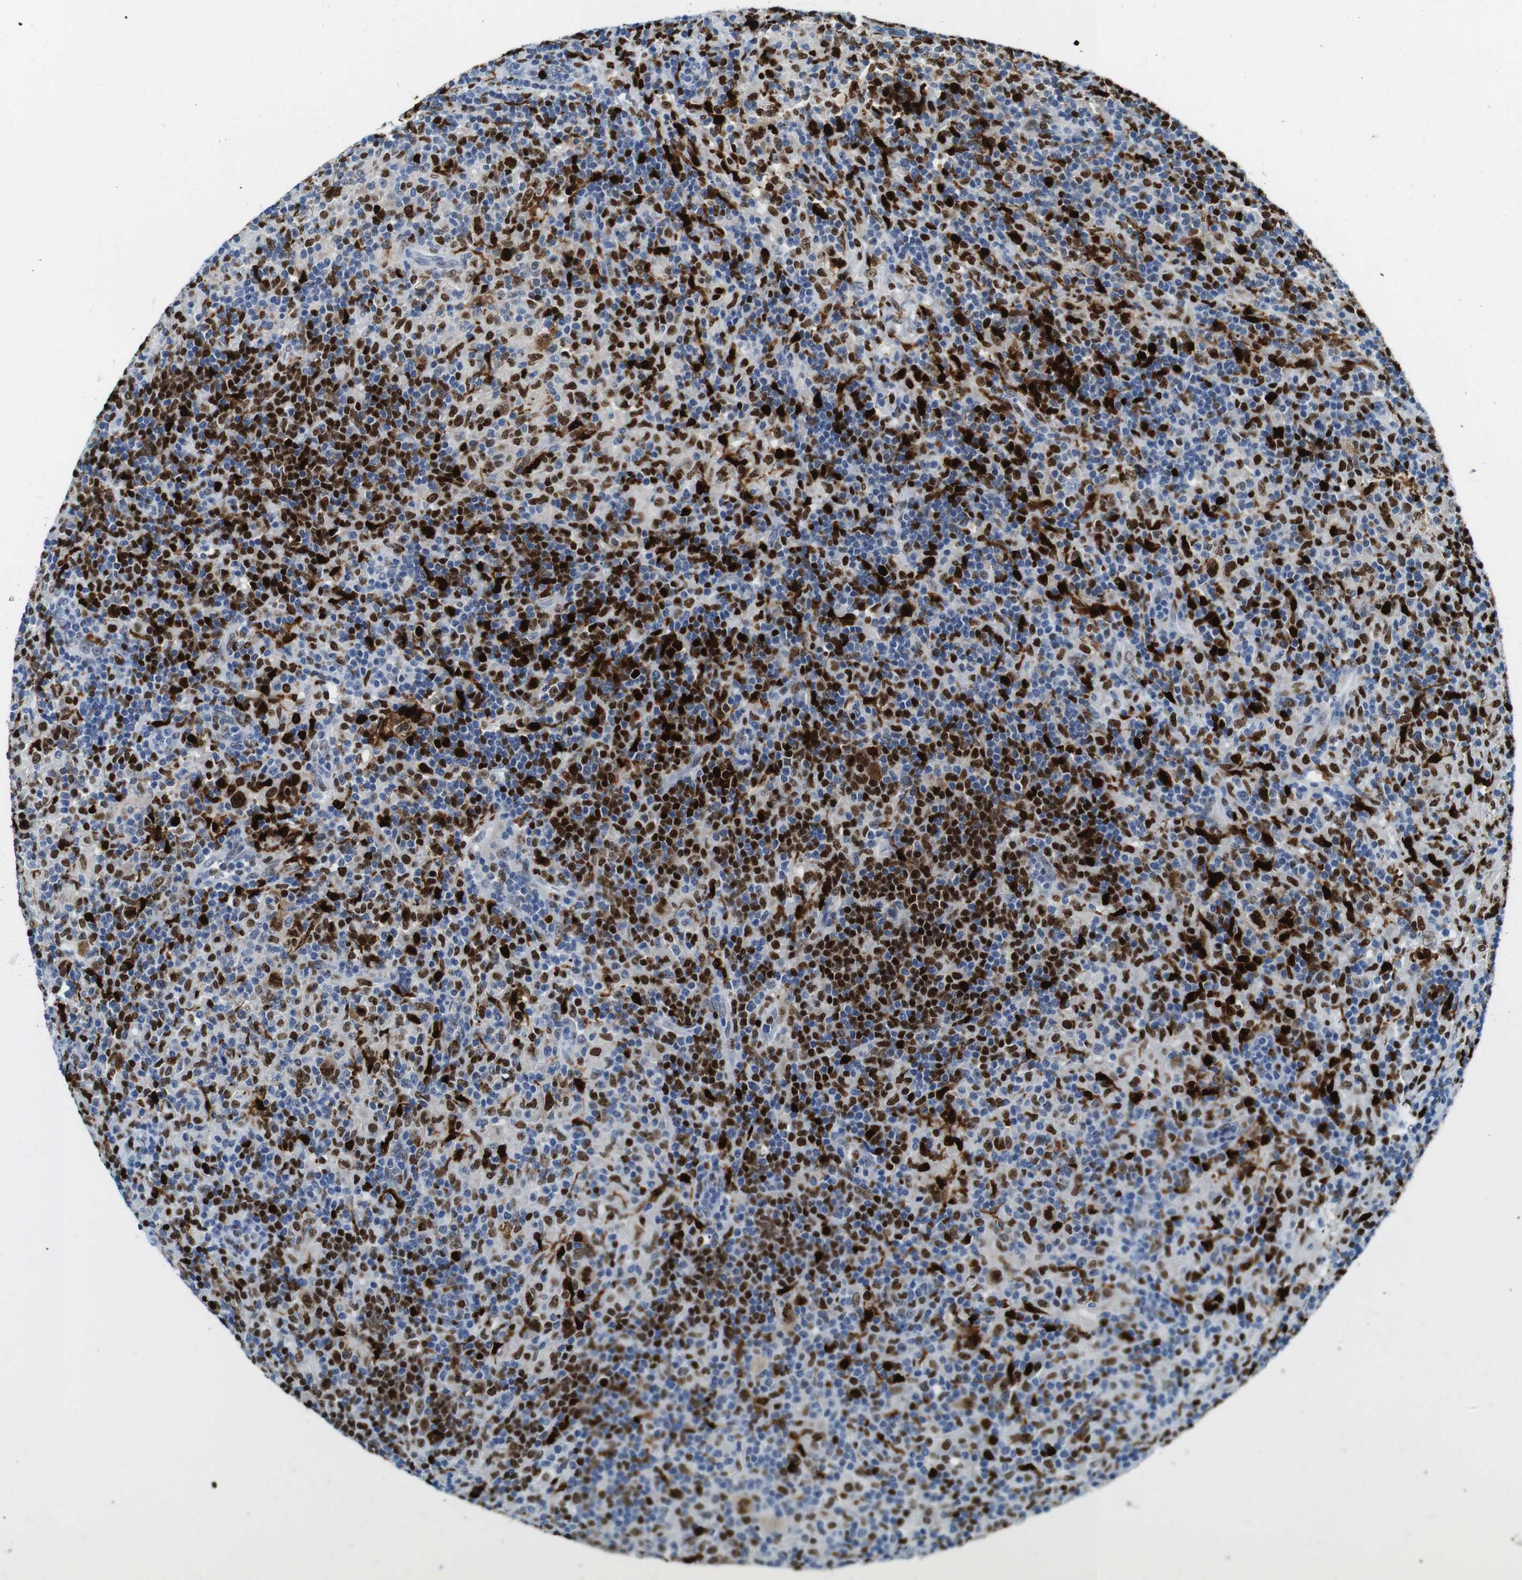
{"staining": {"intensity": "strong", "quantity": ">75%", "location": "nuclear"}, "tissue": "lymphoma", "cell_type": "Tumor cells", "image_type": "cancer", "snomed": [{"axis": "morphology", "description": "Hodgkin's disease, NOS"}, {"axis": "topography", "description": "Lymph node"}], "caption": "IHC staining of lymphoma, which reveals high levels of strong nuclear staining in approximately >75% of tumor cells indicating strong nuclear protein expression. The staining was performed using DAB (brown) for protein detection and nuclei were counterstained in hematoxylin (blue).", "gene": "IRF8", "patient": {"sex": "male", "age": 70}}